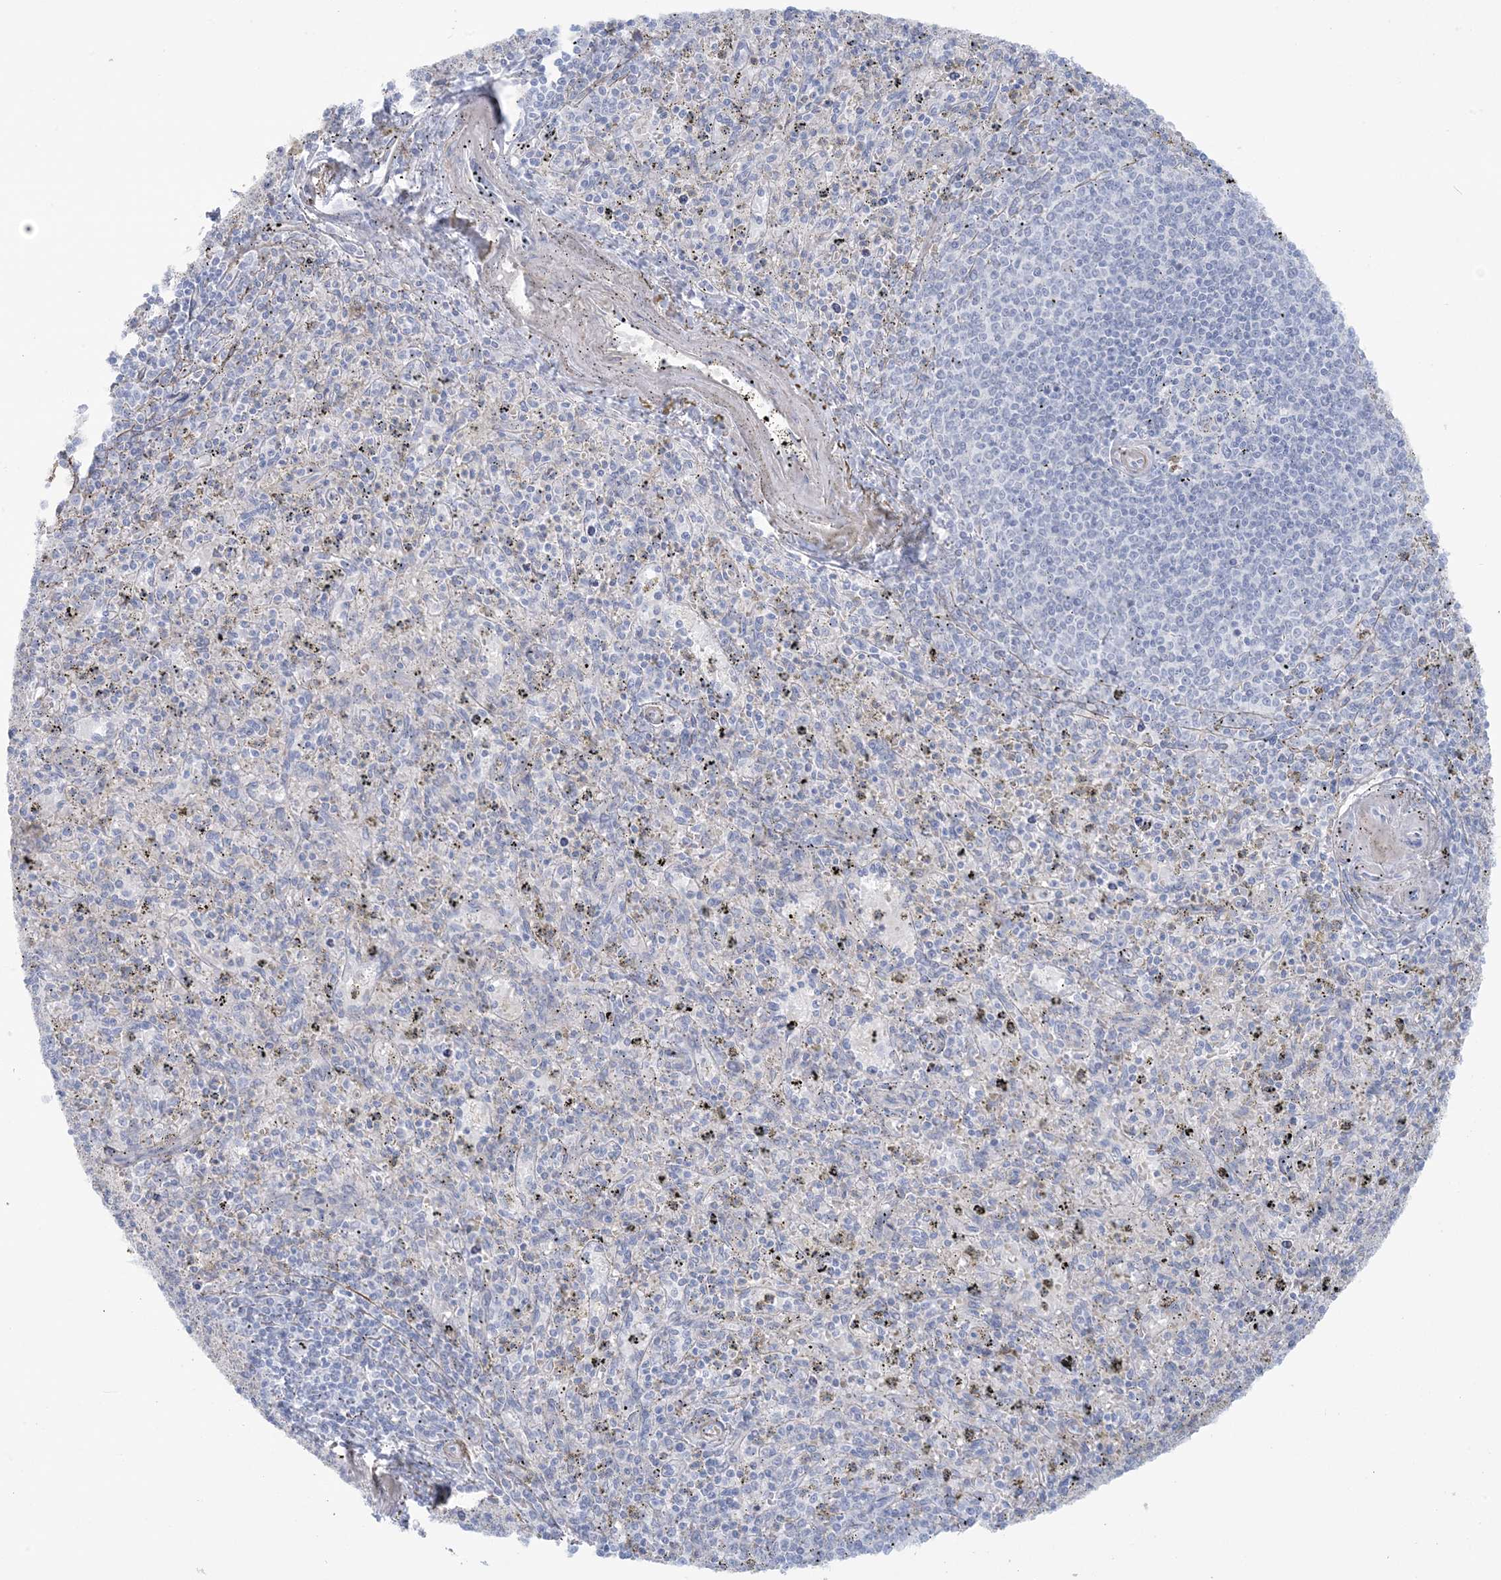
{"staining": {"intensity": "negative", "quantity": "none", "location": "none"}, "tissue": "spleen", "cell_type": "Cells in red pulp", "image_type": "normal", "snomed": [{"axis": "morphology", "description": "Normal tissue, NOS"}, {"axis": "topography", "description": "Spleen"}], "caption": "Normal spleen was stained to show a protein in brown. There is no significant positivity in cells in red pulp.", "gene": "AGXT", "patient": {"sex": "male", "age": 72}}